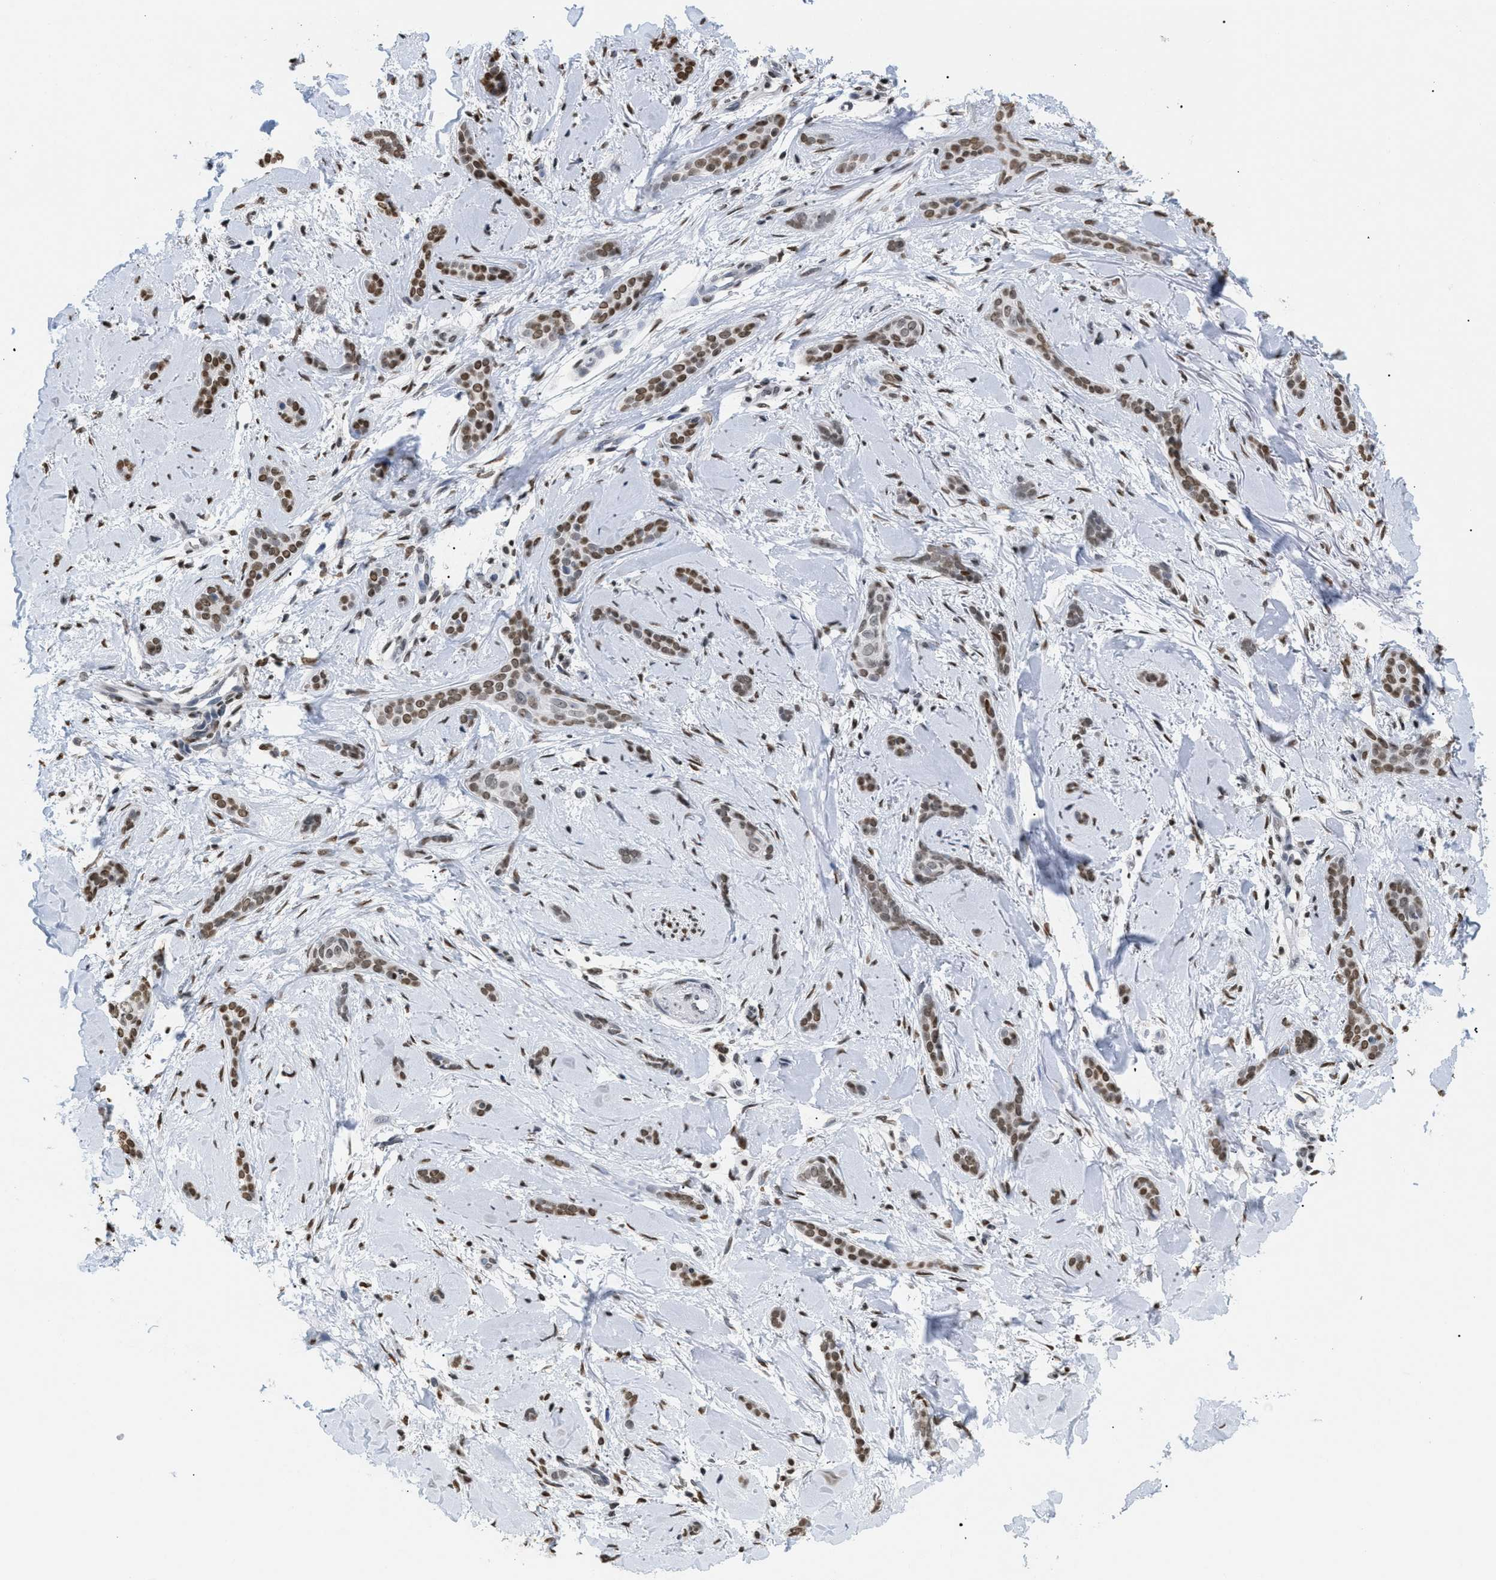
{"staining": {"intensity": "moderate", "quantity": ">75%", "location": "nuclear"}, "tissue": "skin cancer", "cell_type": "Tumor cells", "image_type": "cancer", "snomed": [{"axis": "morphology", "description": "Basal cell carcinoma"}, {"axis": "morphology", "description": "Adnexal tumor, benign"}, {"axis": "topography", "description": "Skin"}], "caption": "An image of basal cell carcinoma (skin) stained for a protein exhibits moderate nuclear brown staining in tumor cells.", "gene": "HMGN2", "patient": {"sex": "female", "age": 42}}